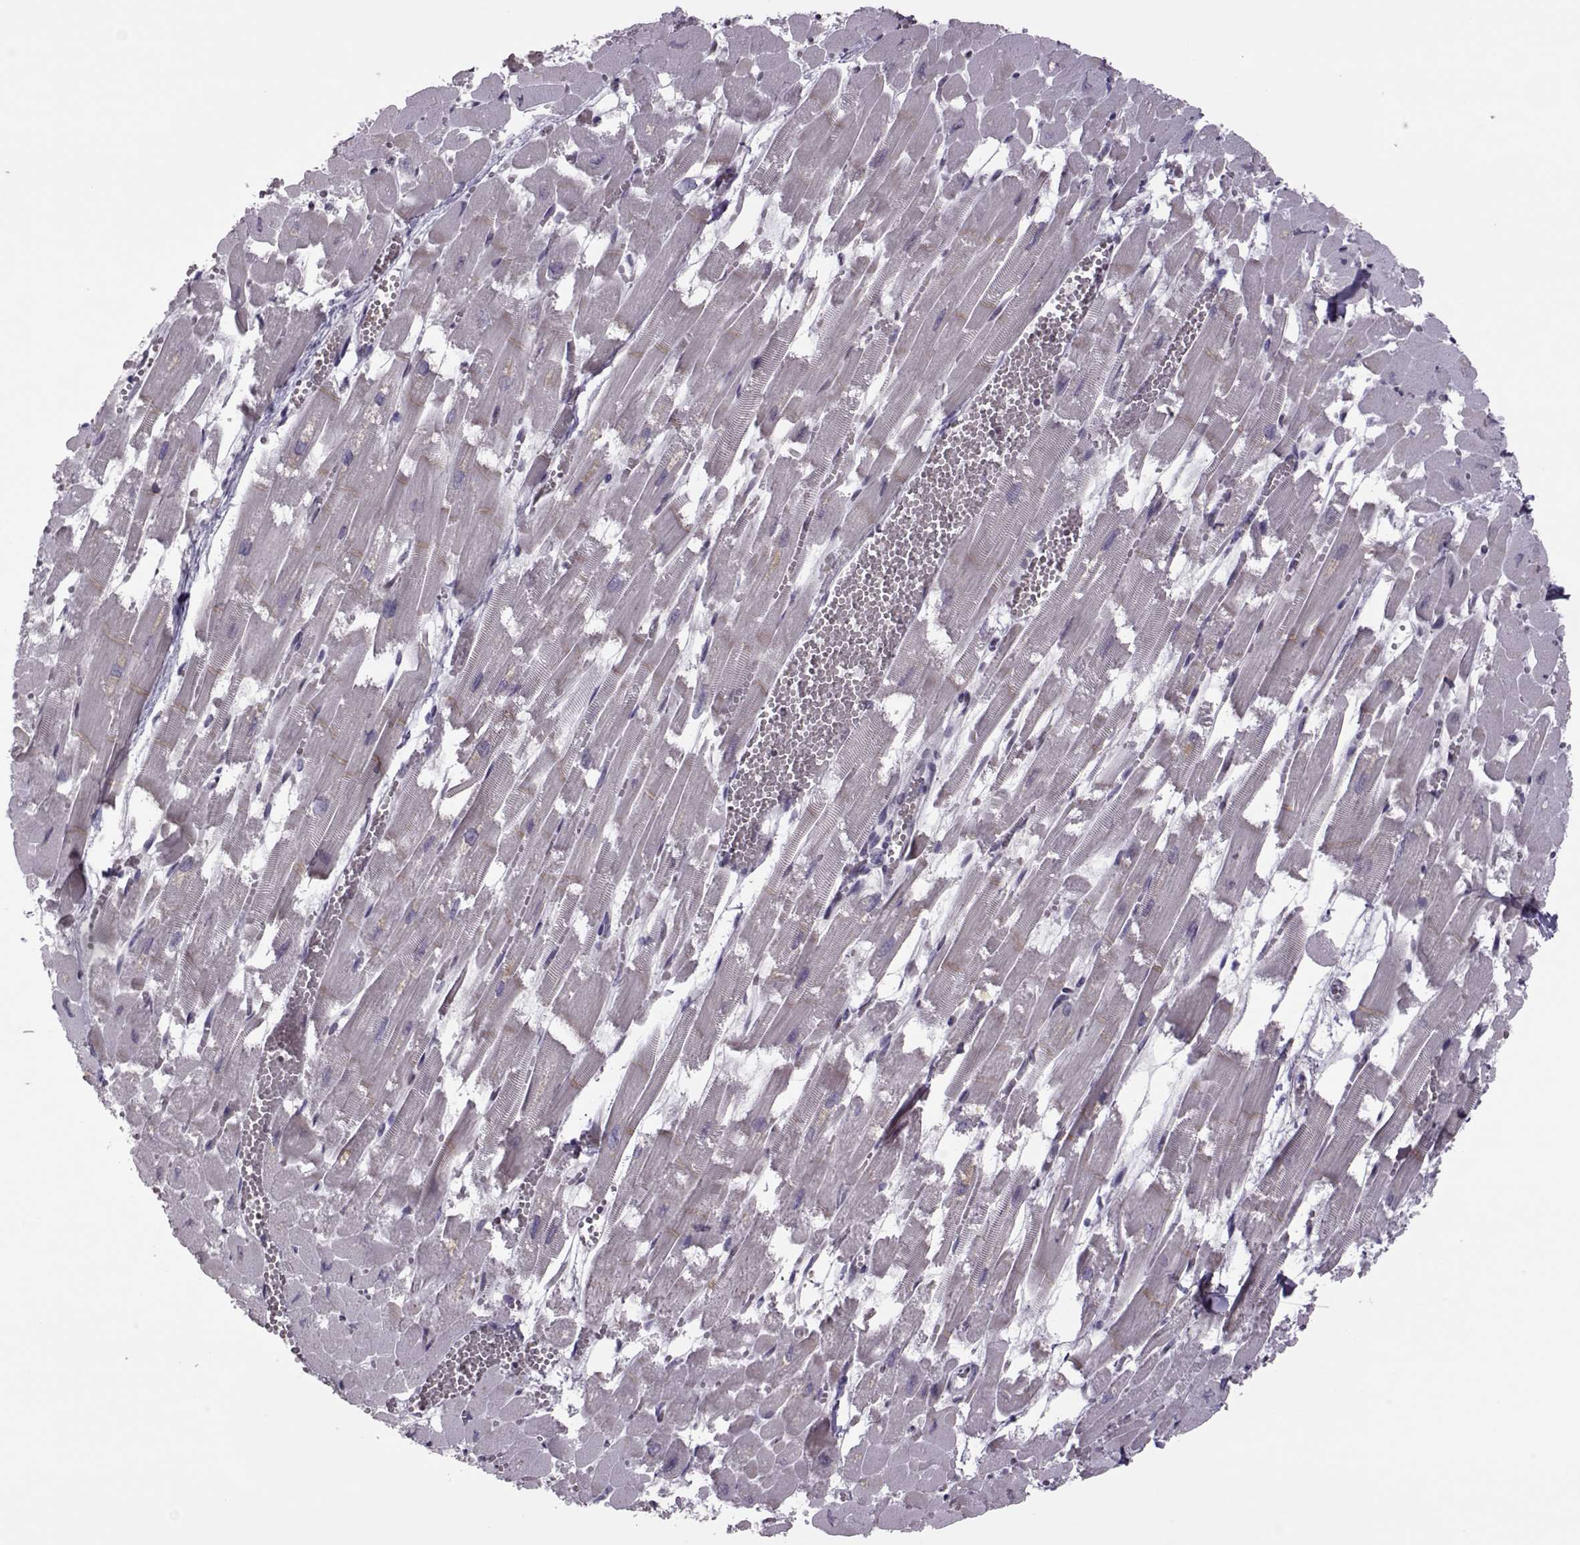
{"staining": {"intensity": "moderate", "quantity": "<25%", "location": "nuclear"}, "tissue": "heart muscle", "cell_type": "Cardiomyocytes", "image_type": "normal", "snomed": [{"axis": "morphology", "description": "Normal tissue, NOS"}, {"axis": "topography", "description": "Heart"}], "caption": "Protein expression analysis of unremarkable heart muscle displays moderate nuclear expression in about <25% of cardiomyocytes.", "gene": "LIN28A", "patient": {"sex": "female", "age": 52}}